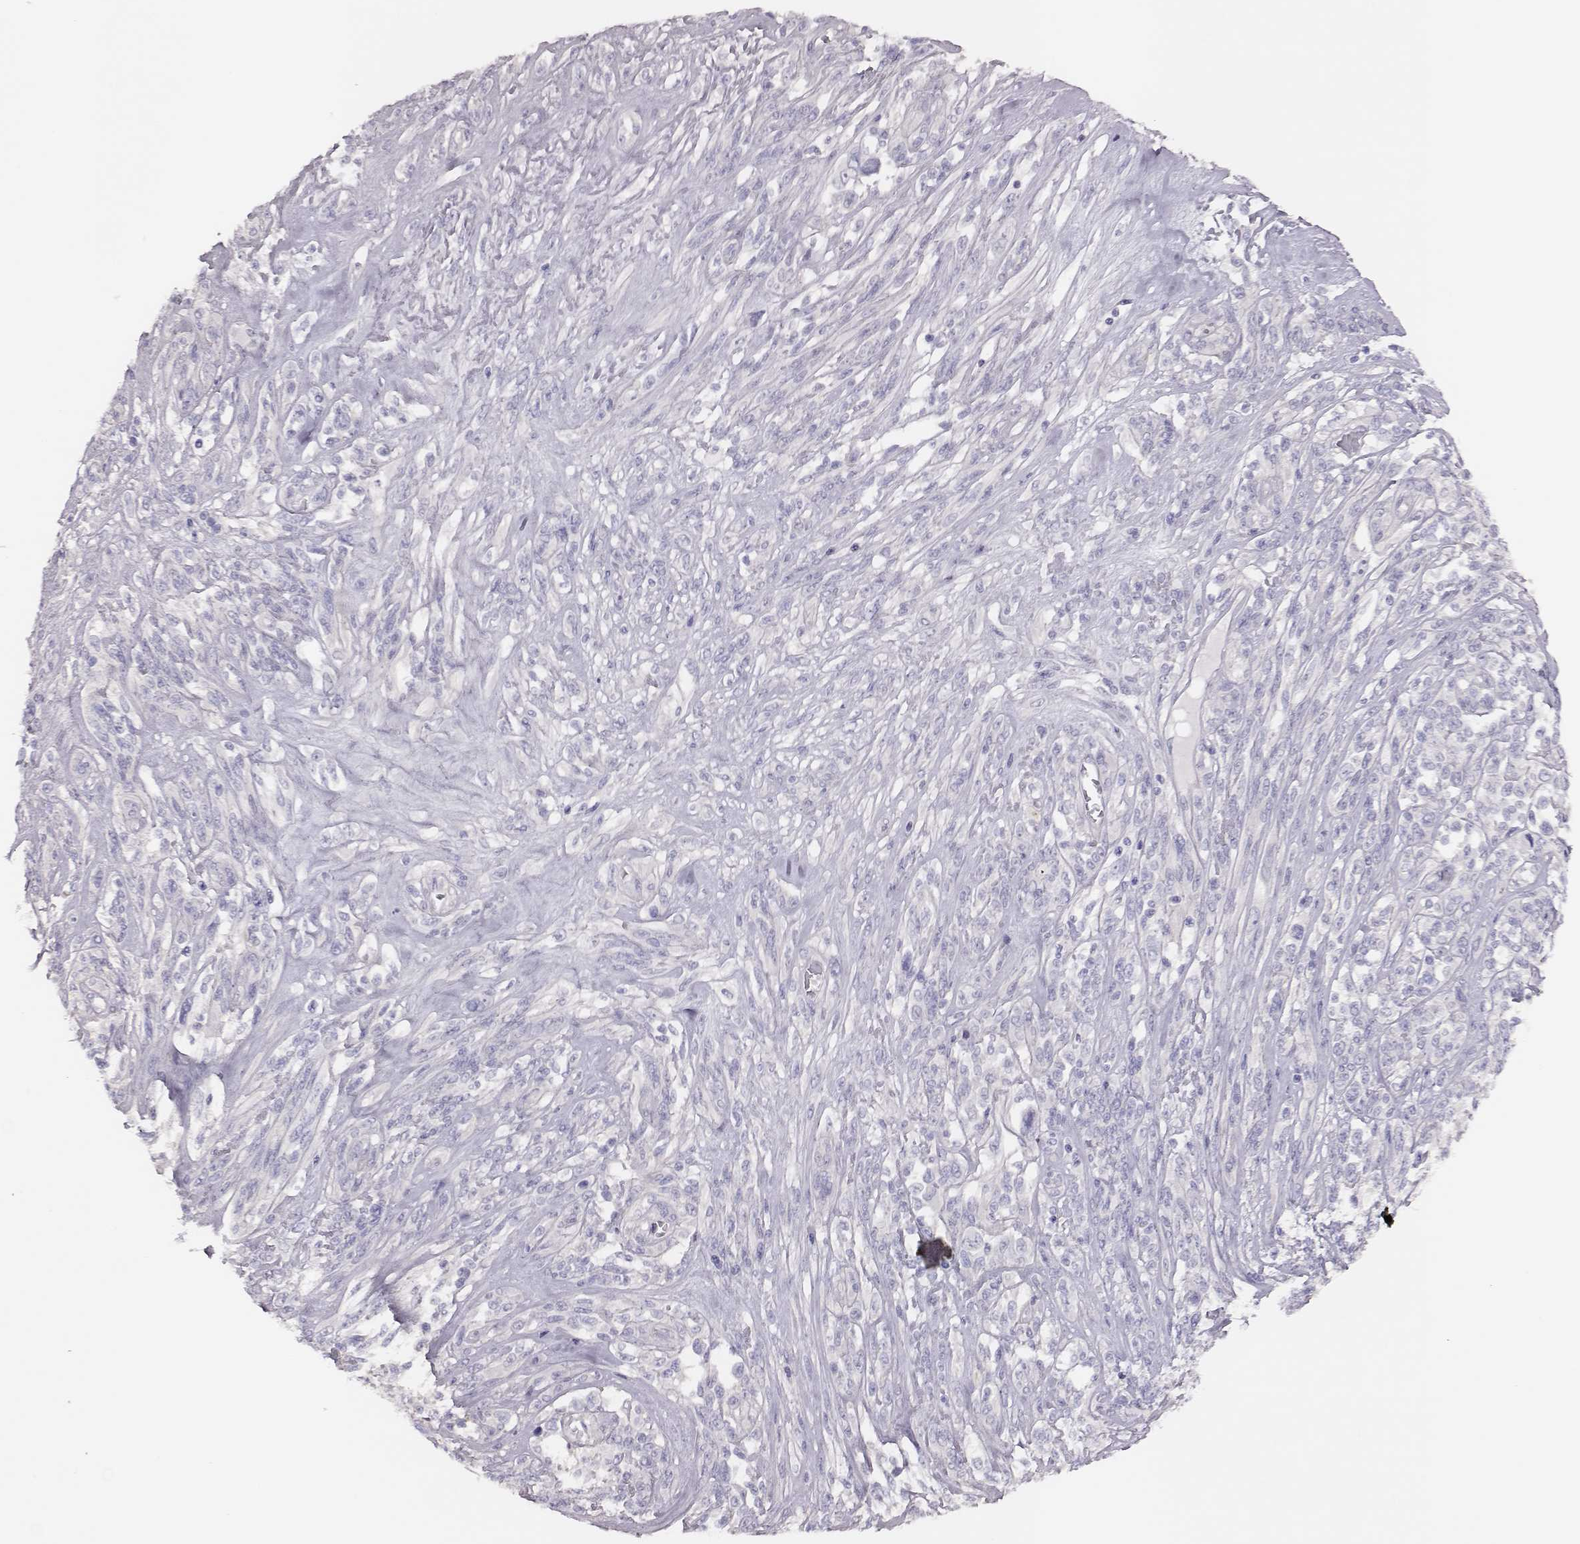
{"staining": {"intensity": "negative", "quantity": "none", "location": "none"}, "tissue": "melanoma", "cell_type": "Tumor cells", "image_type": "cancer", "snomed": [{"axis": "morphology", "description": "Malignant melanoma, NOS"}, {"axis": "topography", "description": "Skin"}], "caption": "Malignant melanoma was stained to show a protein in brown. There is no significant staining in tumor cells. Nuclei are stained in blue.", "gene": "P2RY10", "patient": {"sex": "female", "age": 91}}